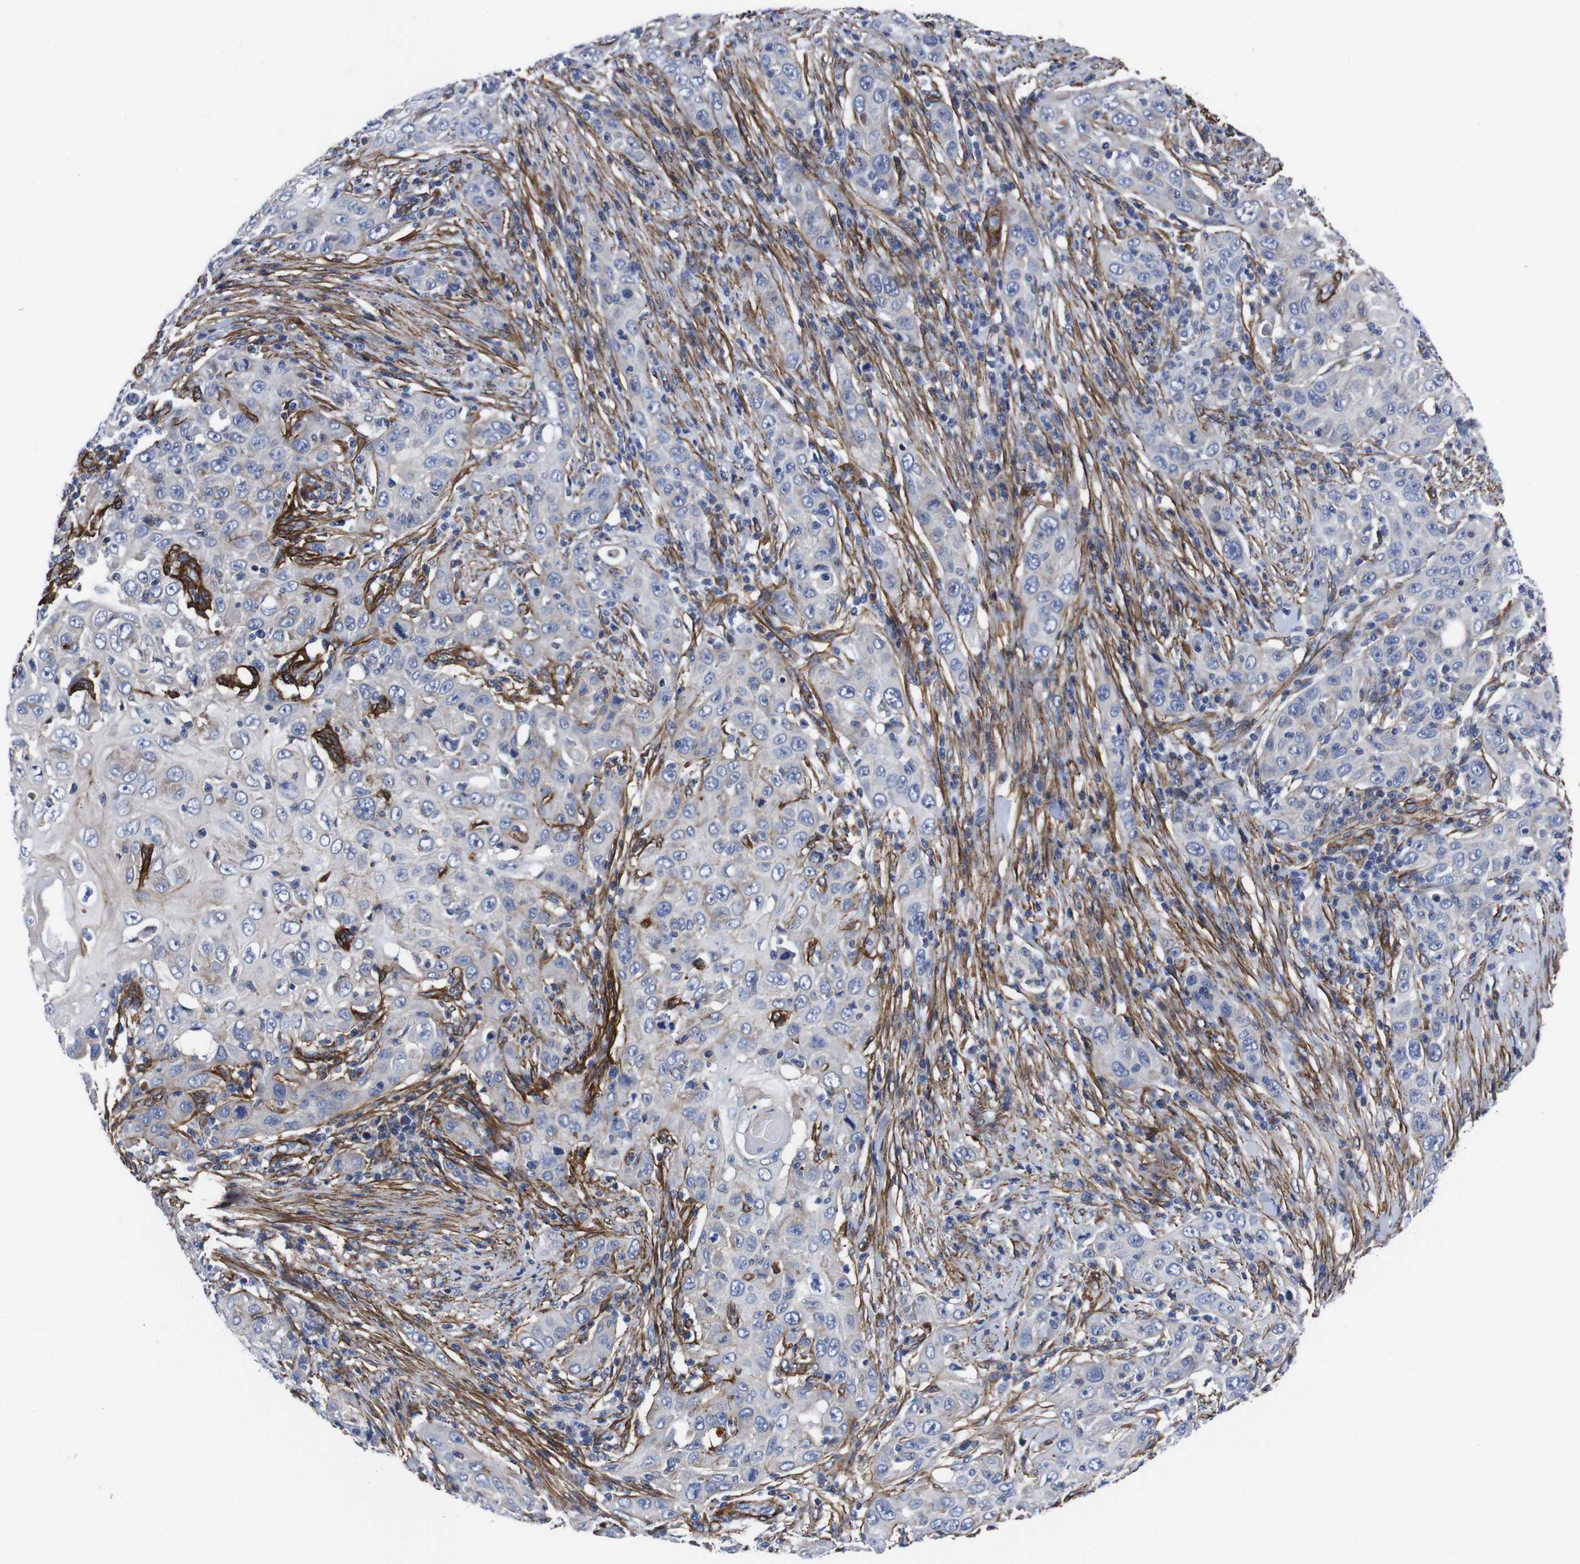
{"staining": {"intensity": "negative", "quantity": "none", "location": "none"}, "tissue": "skin cancer", "cell_type": "Tumor cells", "image_type": "cancer", "snomed": [{"axis": "morphology", "description": "Squamous cell carcinoma, NOS"}, {"axis": "topography", "description": "Skin"}], "caption": "IHC histopathology image of skin cancer (squamous cell carcinoma) stained for a protein (brown), which displays no positivity in tumor cells.", "gene": "WNT10A", "patient": {"sex": "female", "age": 88}}